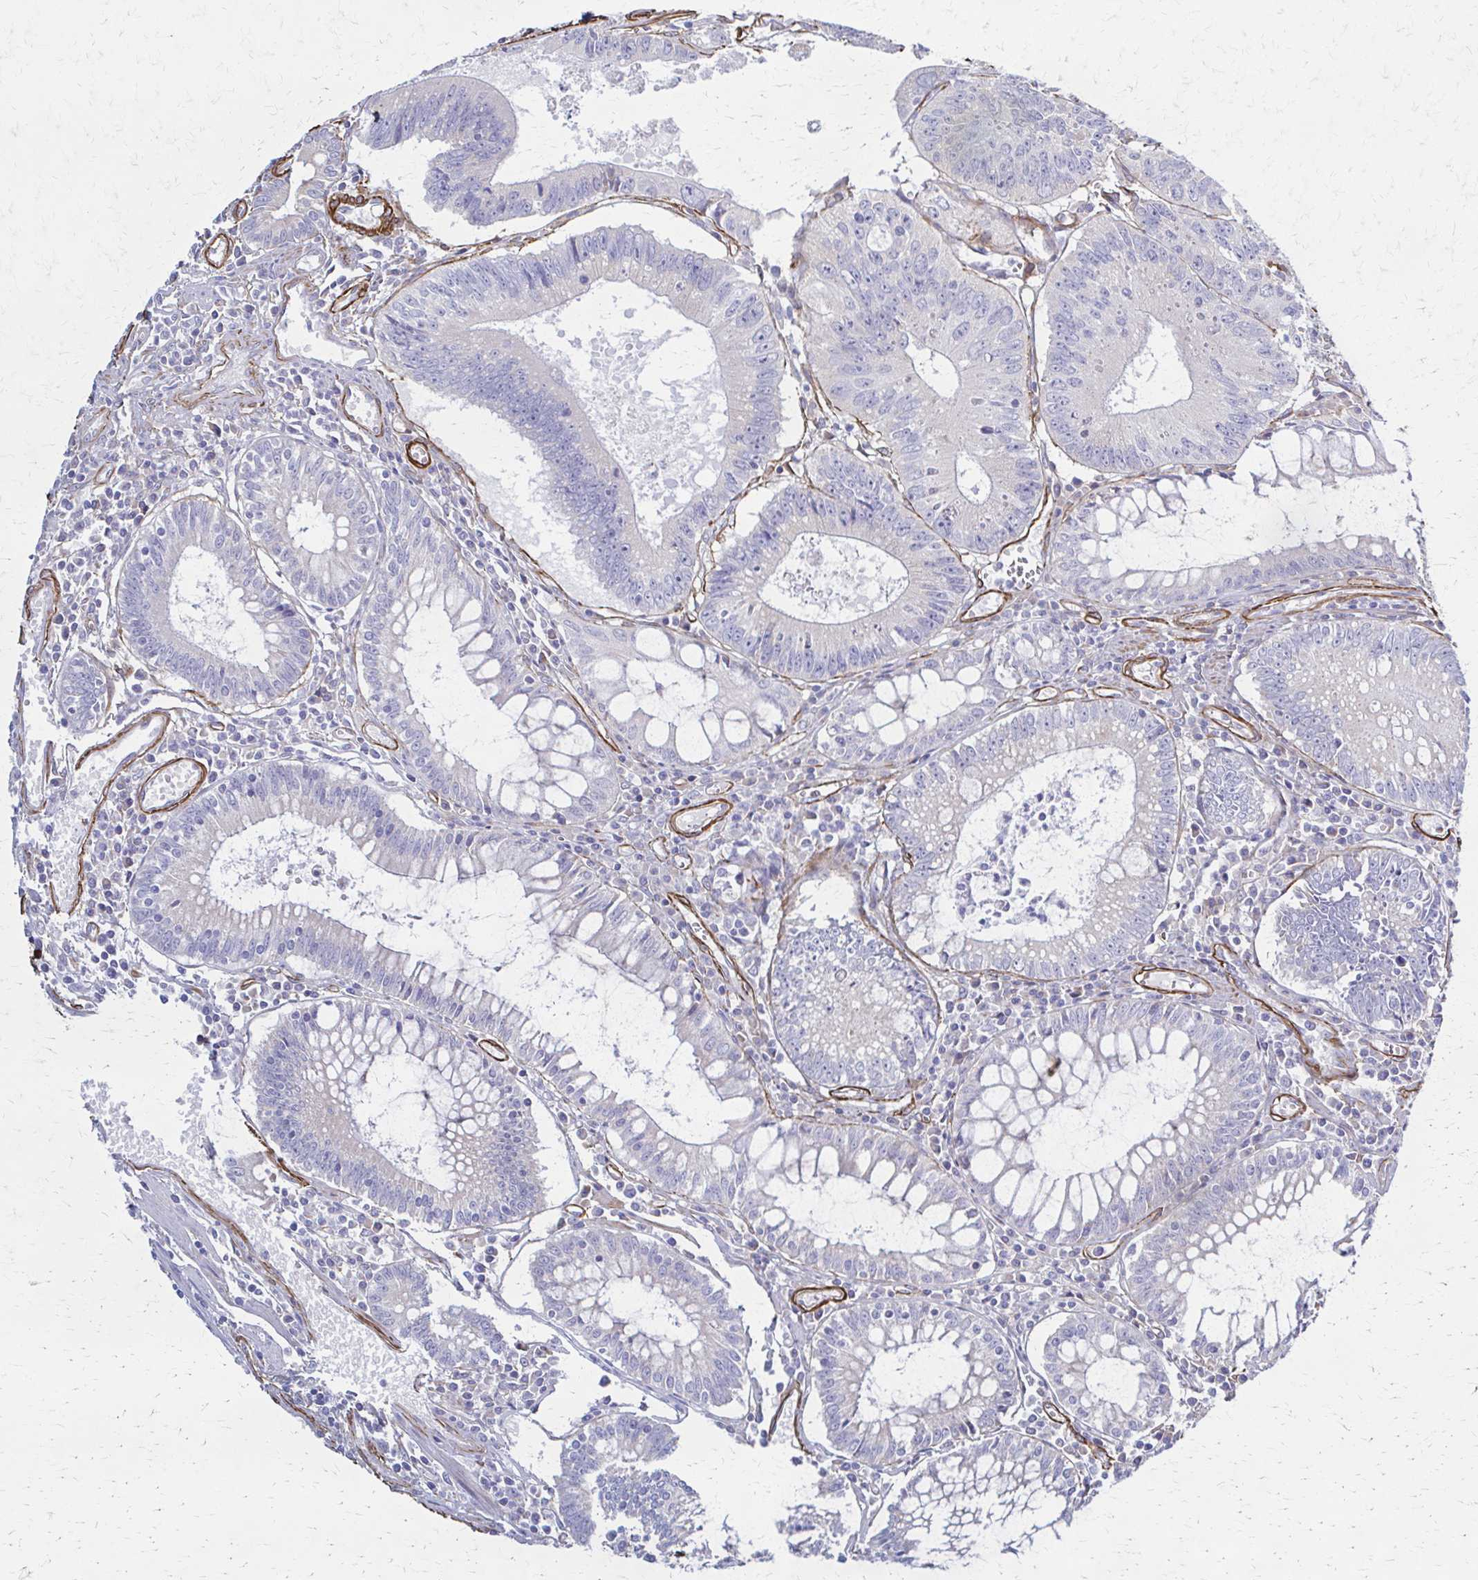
{"staining": {"intensity": "negative", "quantity": "none", "location": "none"}, "tissue": "colorectal cancer", "cell_type": "Tumor cells", "image_type": "cancer", "snomed": [{"axis": "morphology", "description": "Adenocarcinoma, NOS"}, {"axis": "topography", "description": "Rectum"}], "caption": "This image is of colorectal cancer (adenocarcinoma) stained with IHC to label a protein in brown with the nuclei are counter-stained blue. There is no positivity in tumor cells.", "gene": "TIMMDC1", "patient": {"sex": "female", "age": 81}}